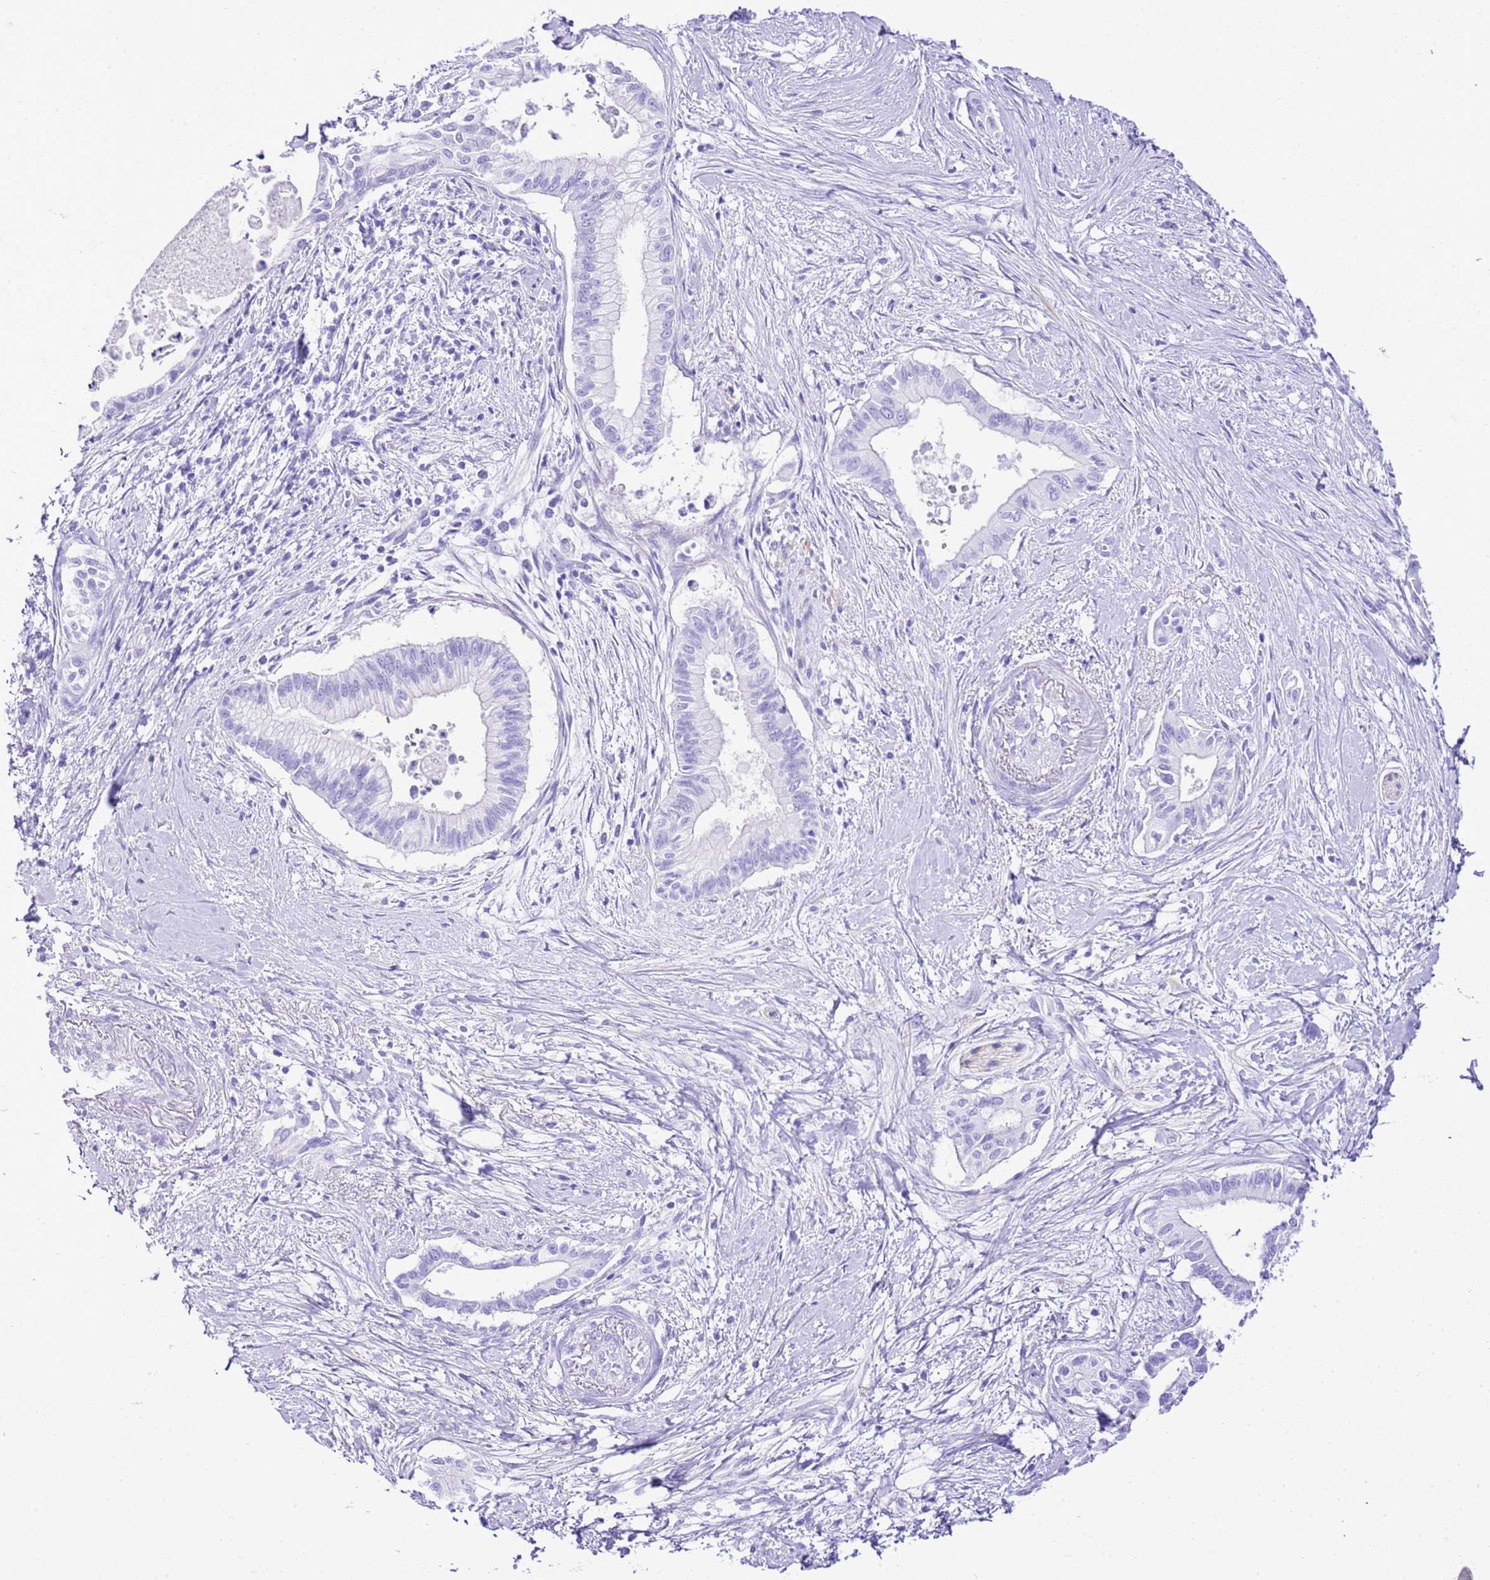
{"staining": {"intensity": "negative", "quantity": "none", "location": "none"}, "tissue": "pancreatic cancer", "cell_type": "Tumor cells", "image_type": "cancer", "snomed": [{"axis": "morphology", "description": "Adenocarcinoma, NOS"}, {"axis": "topography", "description": "Pancreas"}], "caption": "High power microscopy micrograph of an immunohistochemistry (IHC) image of pancreatic cancer (adenocarcinoma), revealing no significant staining in tumor cells. (DAB (3,3'-diaminobenzidine) immunohistochemistry visualized using brightfield microscopy, high magnification).", "gene": "KCNC1", "patient": {"sex": "male", "age": 78}}